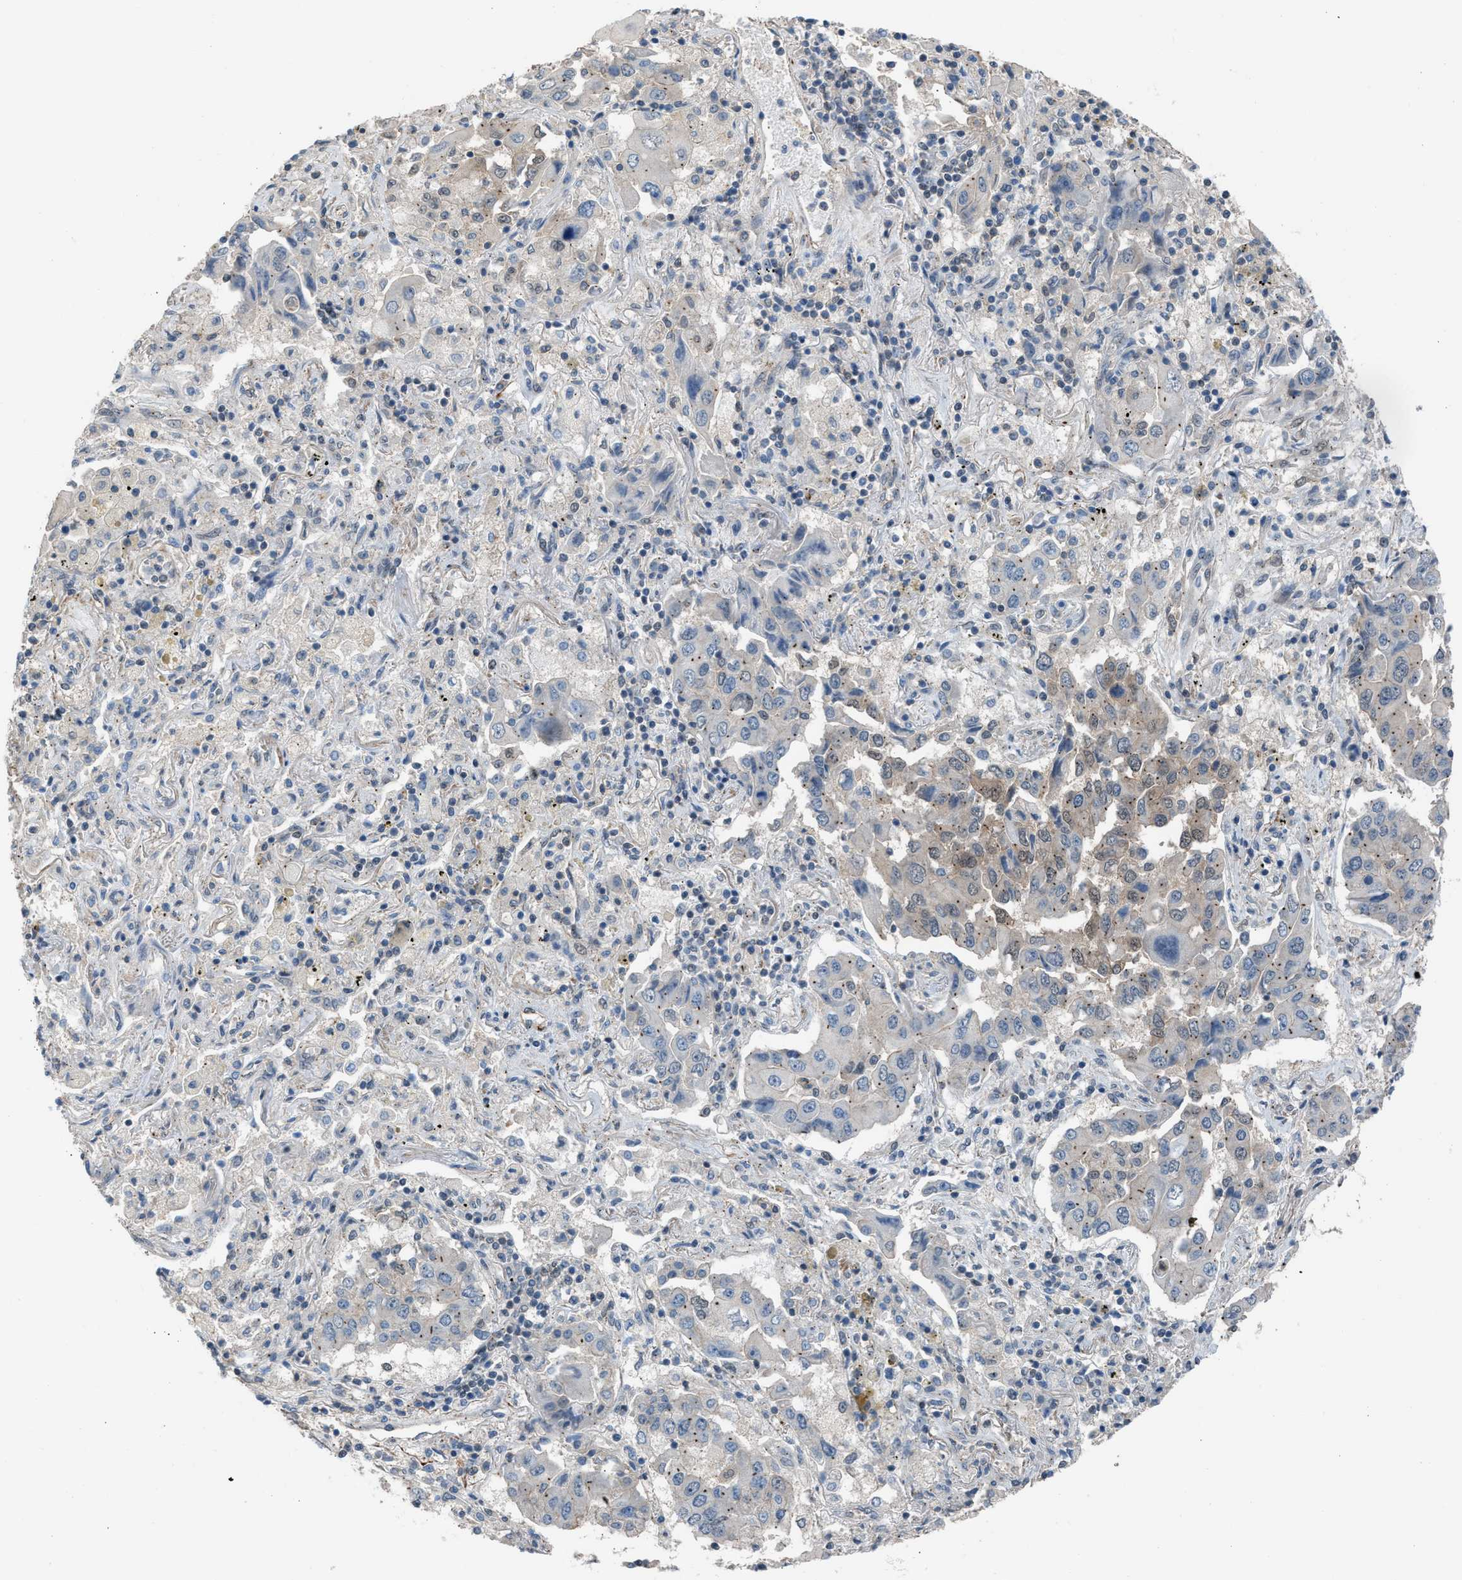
{"staining": {"intensity": "weak", "quantity": "25%-75%", "location": "cytoplasmic/membranous"}, "tissue": "lung cancer", "cell_type": "Tumor cells", "image_type": "cancer", "snomed": [{"axis": "morphology", "description": "Adenocarcinoma, NOS"}, {"axis": "topography", "description": "Lung"}], "caption": "Approximately 25%-75% of tumor cells in adenocarcinoma (lung) display weak cytoplasmic/membranous protein positivity as visualized by brown immunohistochemical staining.", "gene": "CRTC1", "patient": {"sex": "female", "age": 65}}